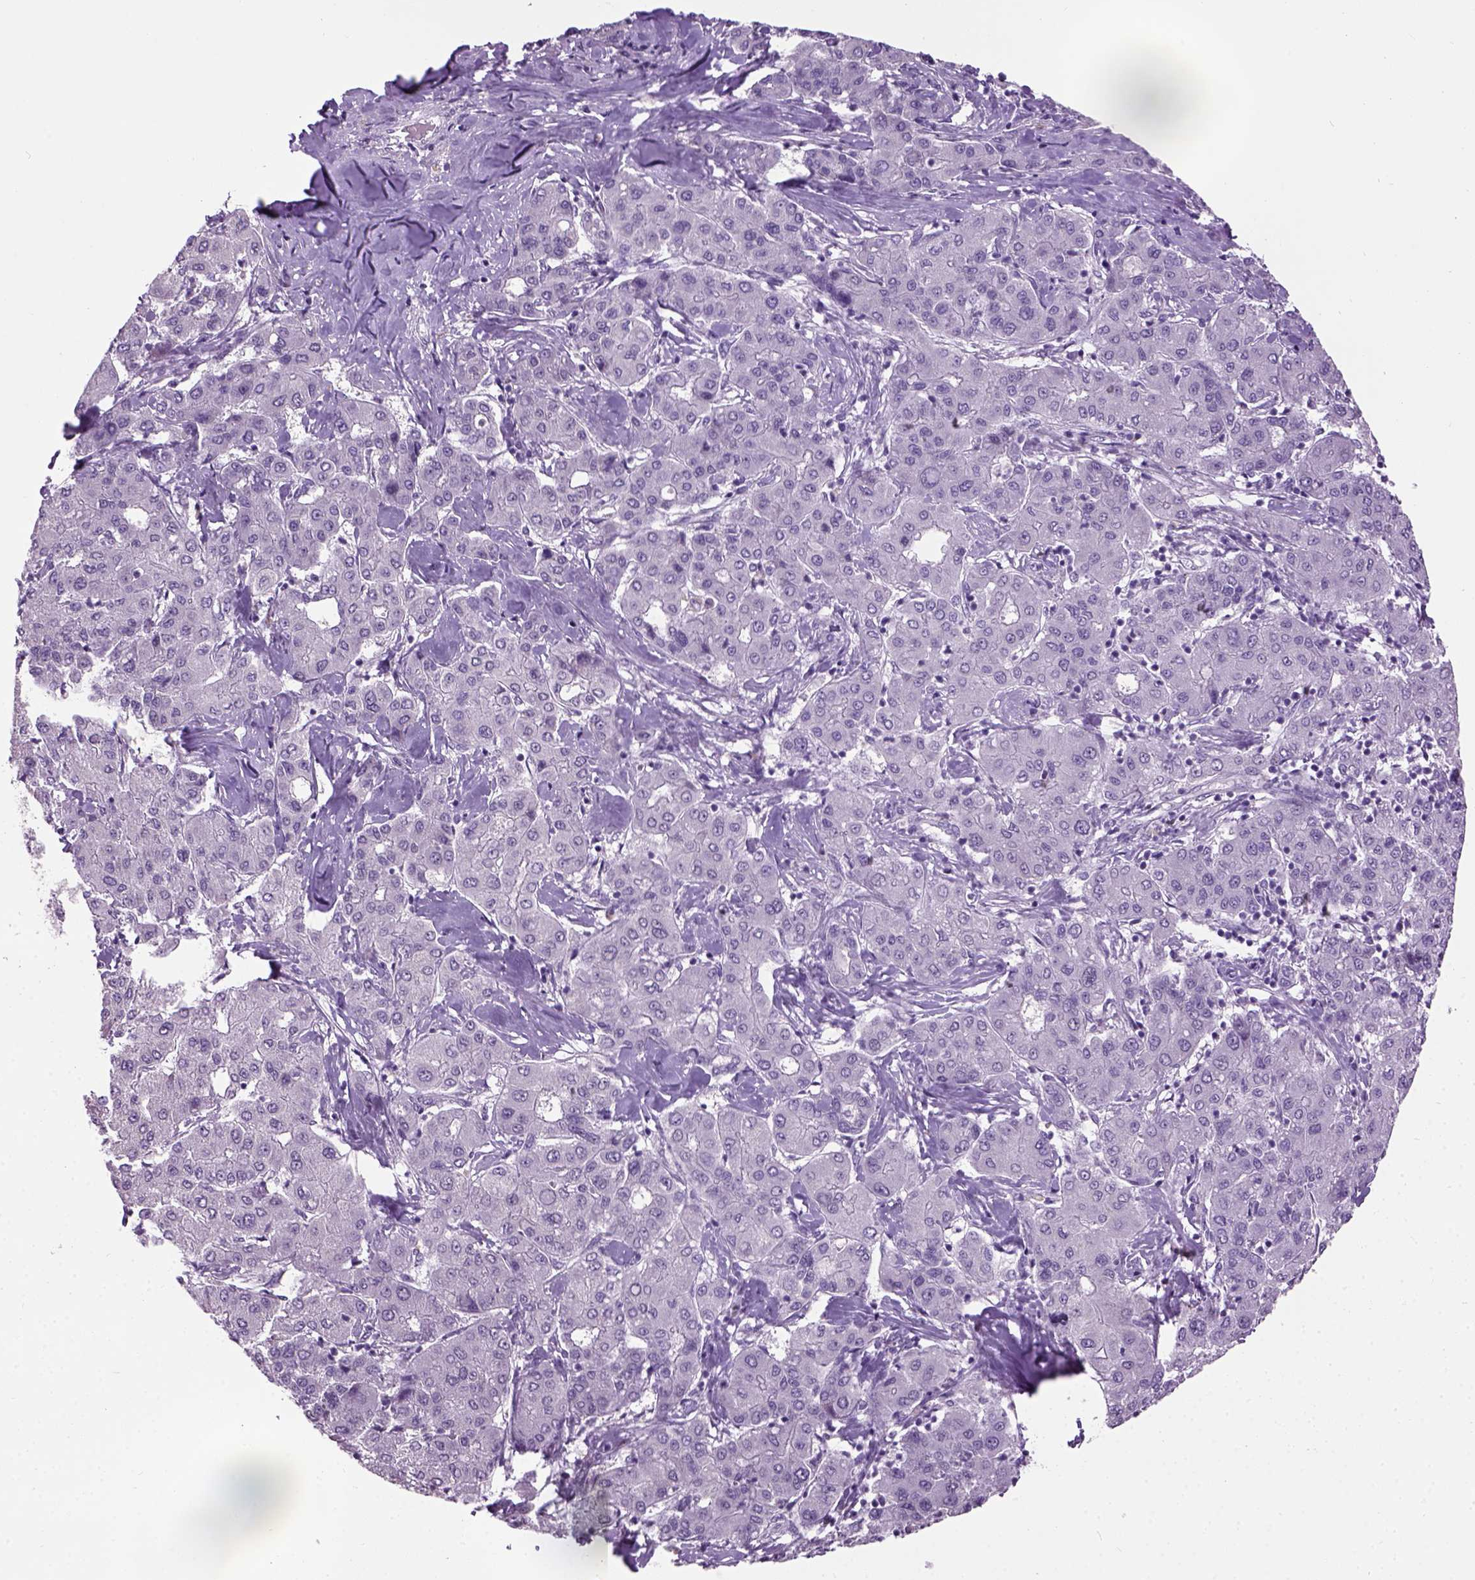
{"staining": {"intensity": "negative", "quantity": "none", "location": "none"}, "tissue": "liver cancer", "cell_type": "Tumor cells", "image_type": "cancer", "snomed": [{"axis": "morphology", "description": "Carcinoma, Hepatocellular, NOS"}, {"axis": "topography", "description": "Liver"}], "caption": "The immunohistochemistry image has no significant staining in tumor cells of liver cancer (hepatocellular carcinoma) tissue. Brightfield microscopy of immunohistochemistry (IHC) stained with DAB (brown) and hematoxylin (blue), captured at high magnification.", "gene": "GABRB2", "patient": {"sex": "male", "age": 65}}